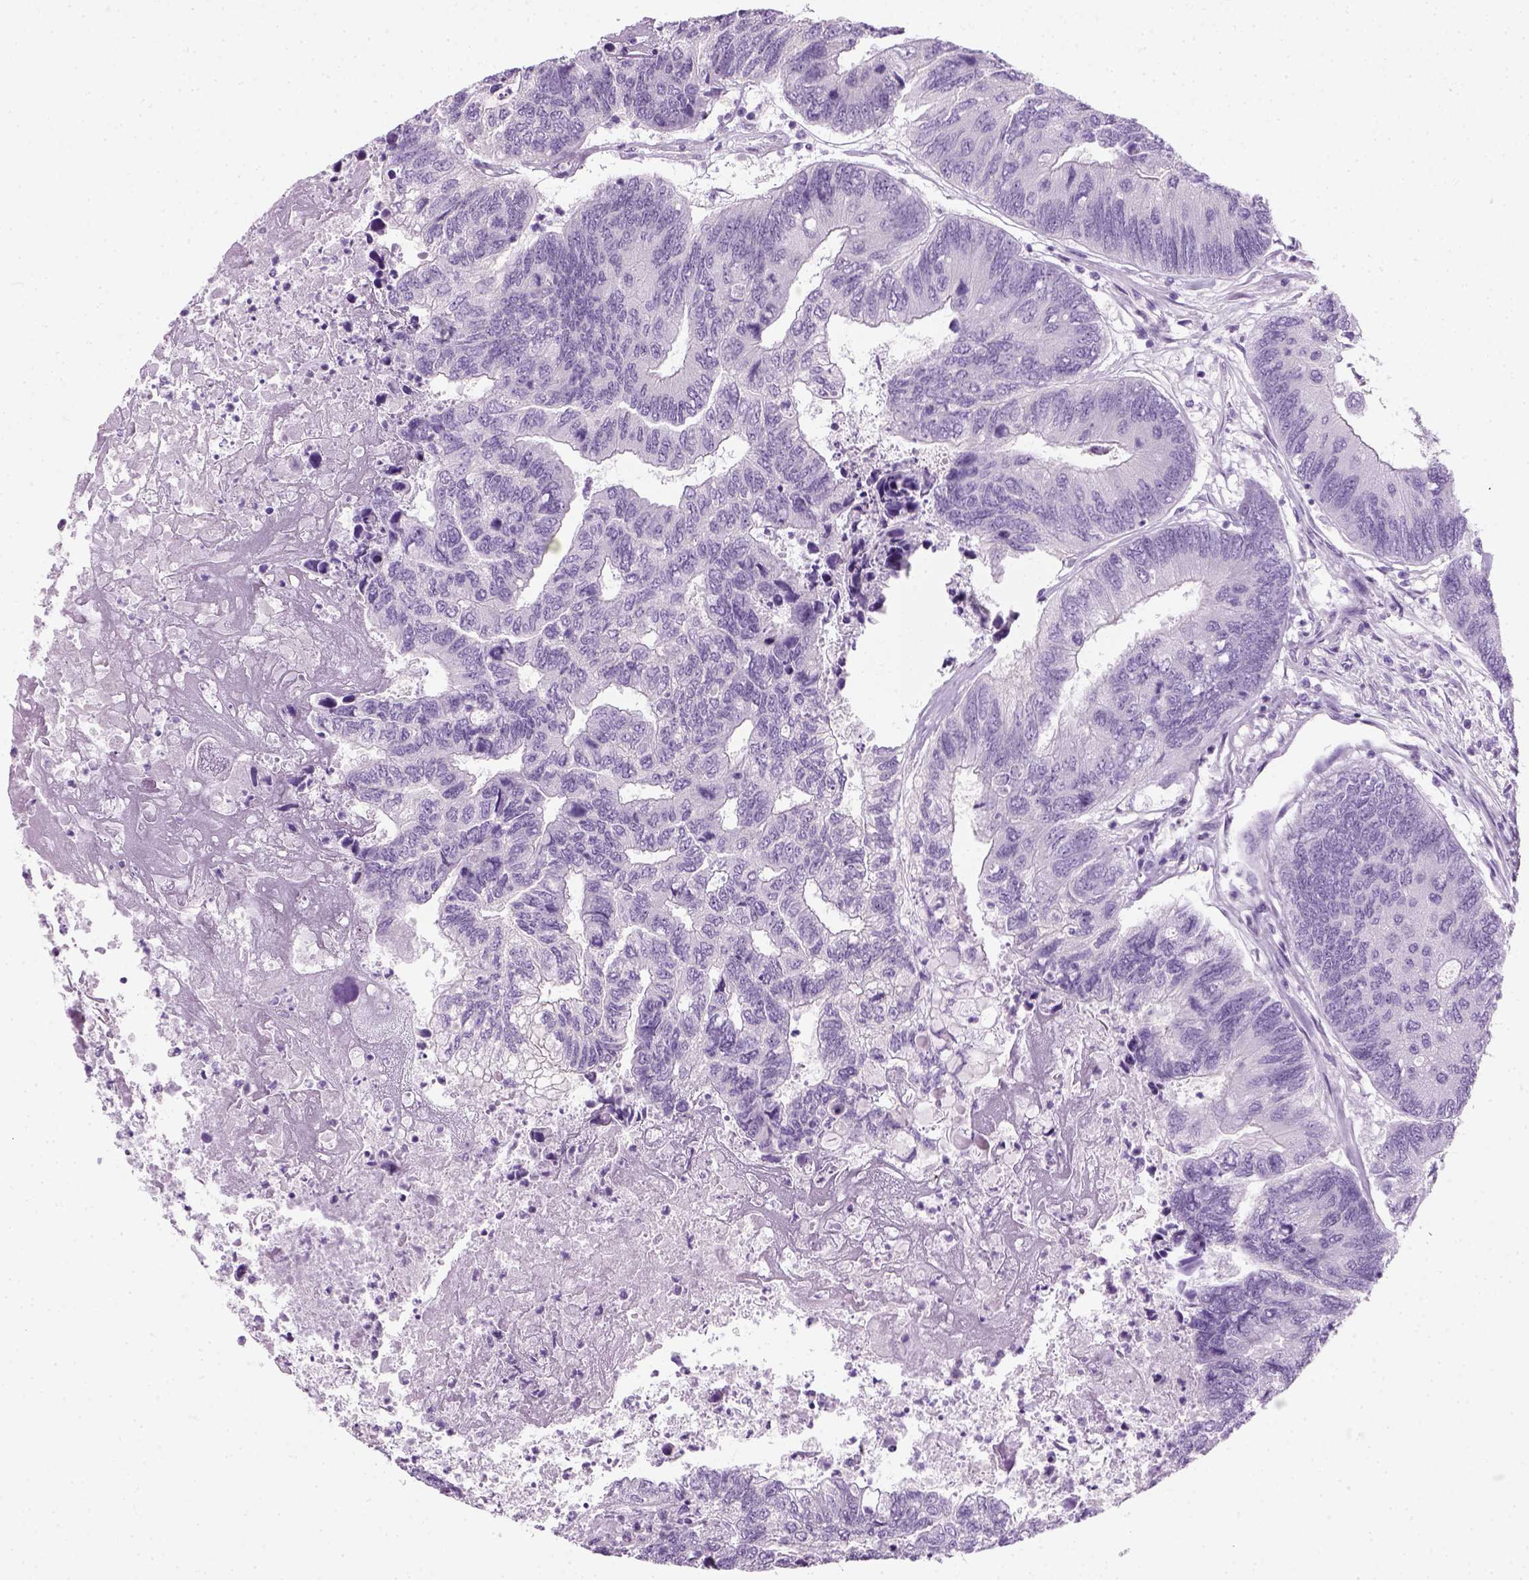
{"staining": {"intensity": "negative", "quantity": "none", "location": "none"}, "tissue": "colorectal cancer", "cell_type": "Tumor cells", "image_type": "cancer", "snomed": [{"axis": "morphology", "description": "Adenocarcinoma, NOS"}, {"axis": "topography", "description": "Colon"}], "caption": "An immunohistochemistry (IHC) photomicrograph of adenocarcinoma (colorectal) is shown. There is no staining in tumor cells of adenocarcinoma (colorectal). (Immunohistochemistry (ihc), brightfield microscopy, high magnification).", "gene": "SLC12A5", "patient": {"sex": "female", "age": 67}}